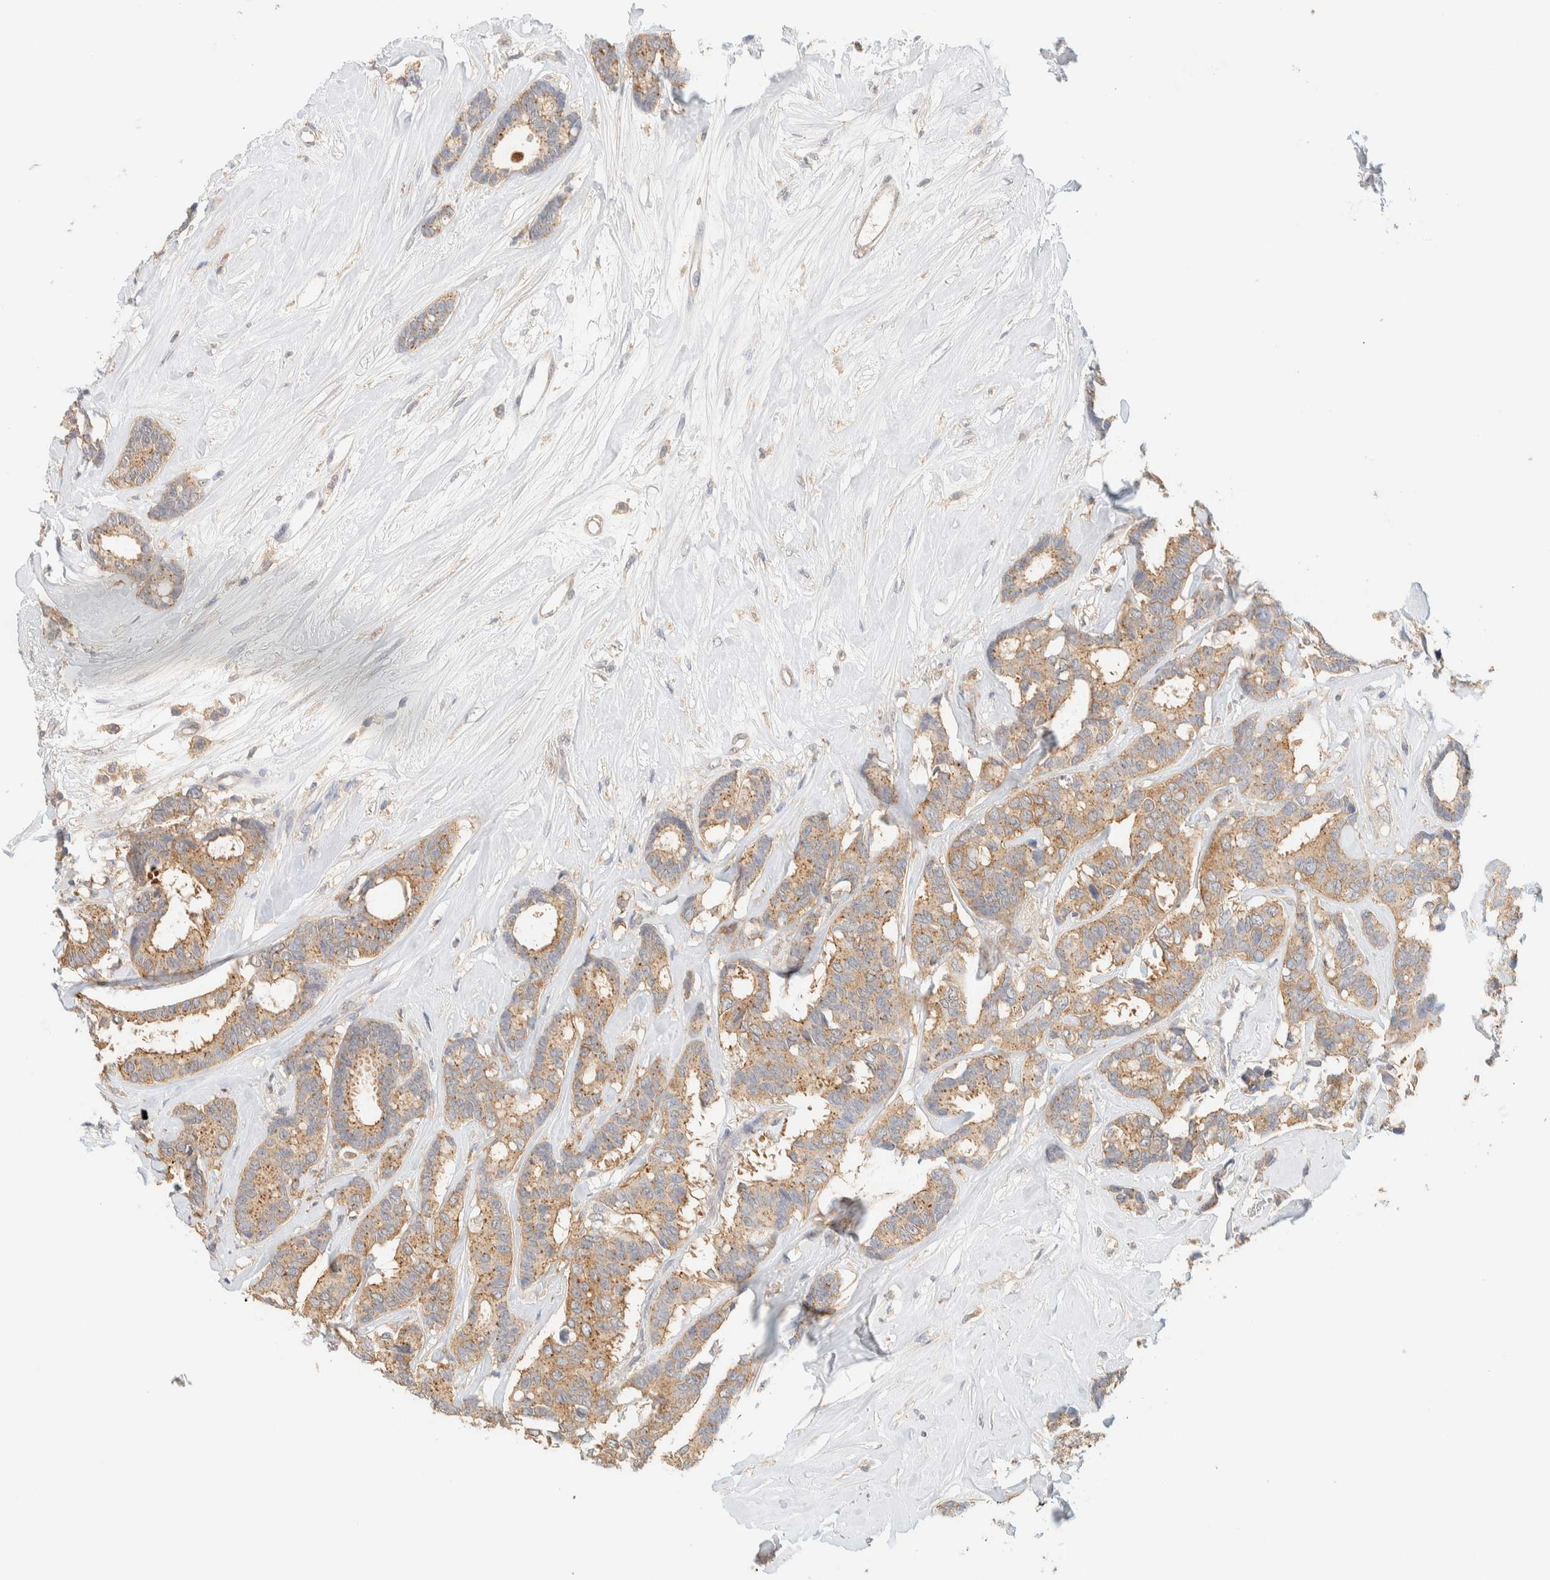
{"staining": {"intensity": "moderate", "quantity": ">75%", "location": "cytoplasmic/membranous"}, "tissue": "breast cancer", "cell_type": "Tumor cells", "image_type": "cancer", "snomed": [{"axis": "morphology", "description": "Duct carcinoma"}, {"axis": "topography", "description": "Breast"}], "caption": "This micrograph exhibits infiltrating ductal carcinoma (breast) stained with immunohistochemistry (IHC) to label a protein in brown. The cytoplasmic/membranous of tumor cells show moderate positivity for the protein. Nuclei are counter-stained blue.", "gene": "TBC1D8B", "patient": {"sex": "female", "age": 87}}